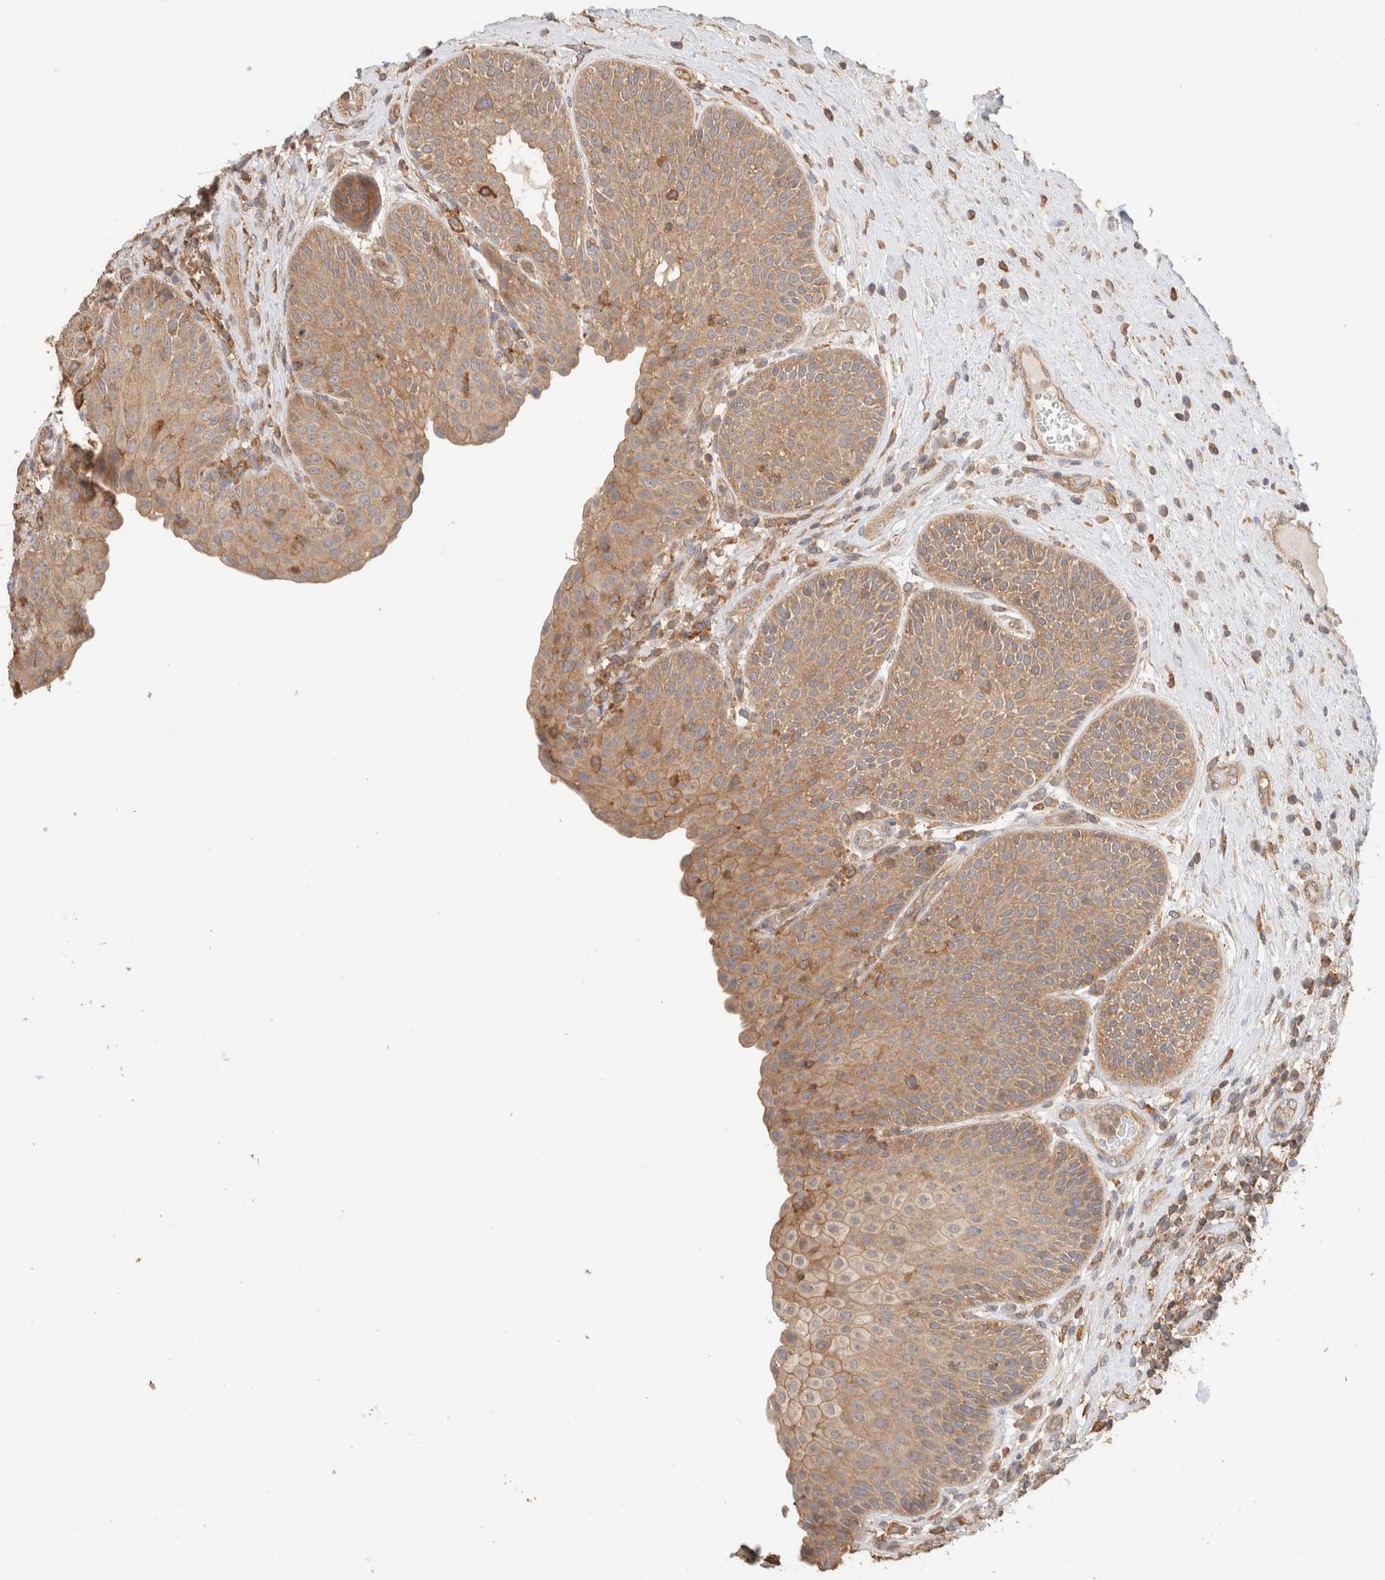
{"staining": {"intensity": "moderate", "quantity": ">75%", "location": "cytoplasmic/membranous"}, "tissue": "urinary bladder", "cell_type": "Urothelial cells", "image_type": "normal", "snomed": [{"axis": "morphology", "description": "Normal tissue, NOS"}, {"axis": "topography", "description": "Urinary bladder"}], "caption": "Protein staining of benign urinary bladder reveals moderate cytoplasmic/membranous positivity in approximately >75% of urothelial cells.", "gene": "CFAP418", "patient": {"sex": "female", "age": 62}}